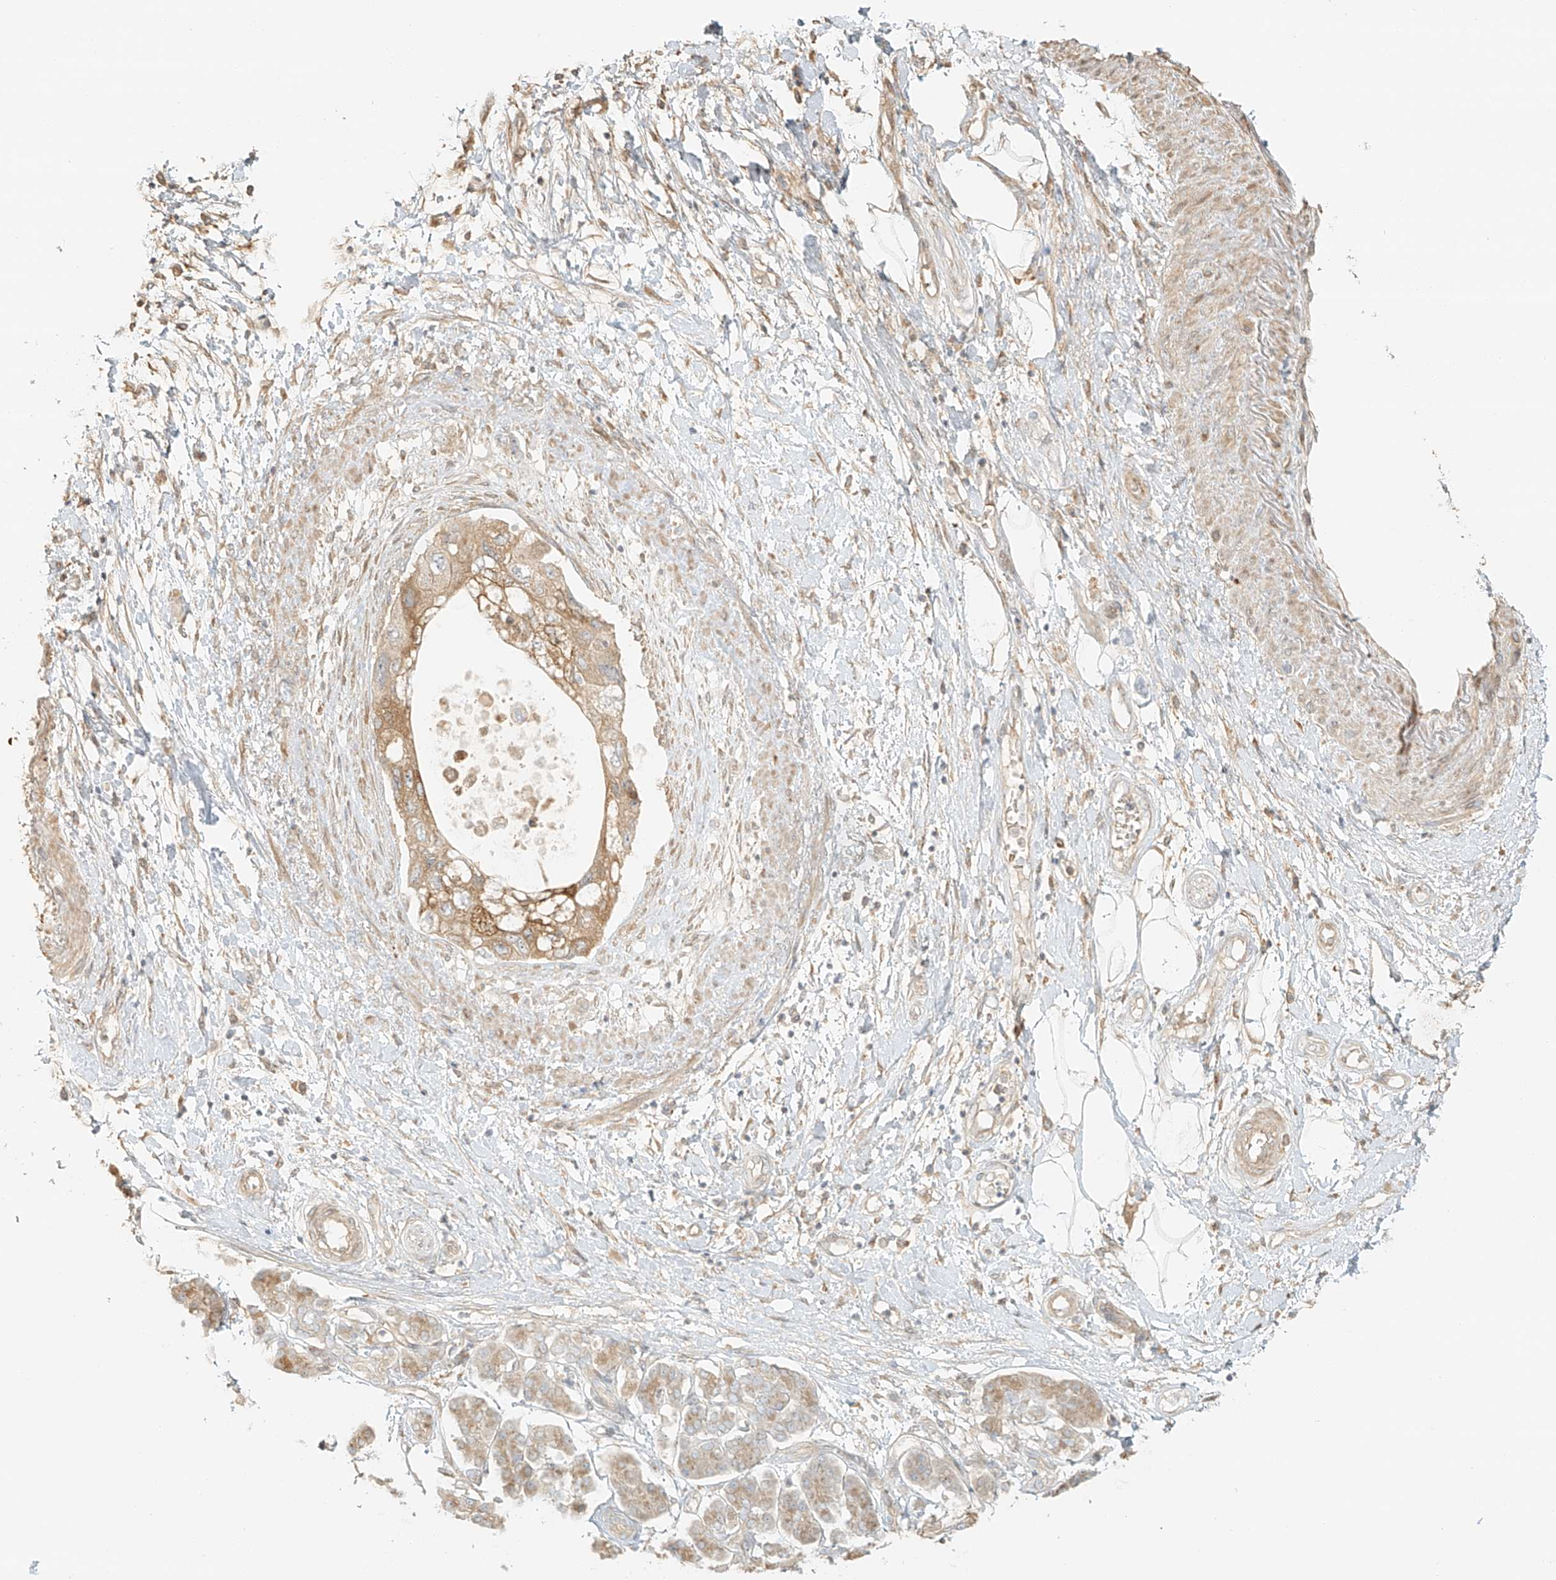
{"staining": {"intensity": "moderate", "quantity": ">75%", "location": "cytoplasmic/membranous"}, "tissue": "pancreatic cancer", "cell_type": "Tumor cells", "image_type": "cancer", "snomed": [{"axis": "morphology", "description": "Adenocarcinoma, NOS"}, {"axis": "topography", "description": "Pancreas"}], "caption": "Pancreatic cancer was stained to show a protein in brown. There is medium levels of moderate cytoplasmic/membranous expression in about >75% of tumor cells.", "gene": "UPK1B", "patient": {"sex": "female", "age": 73}}